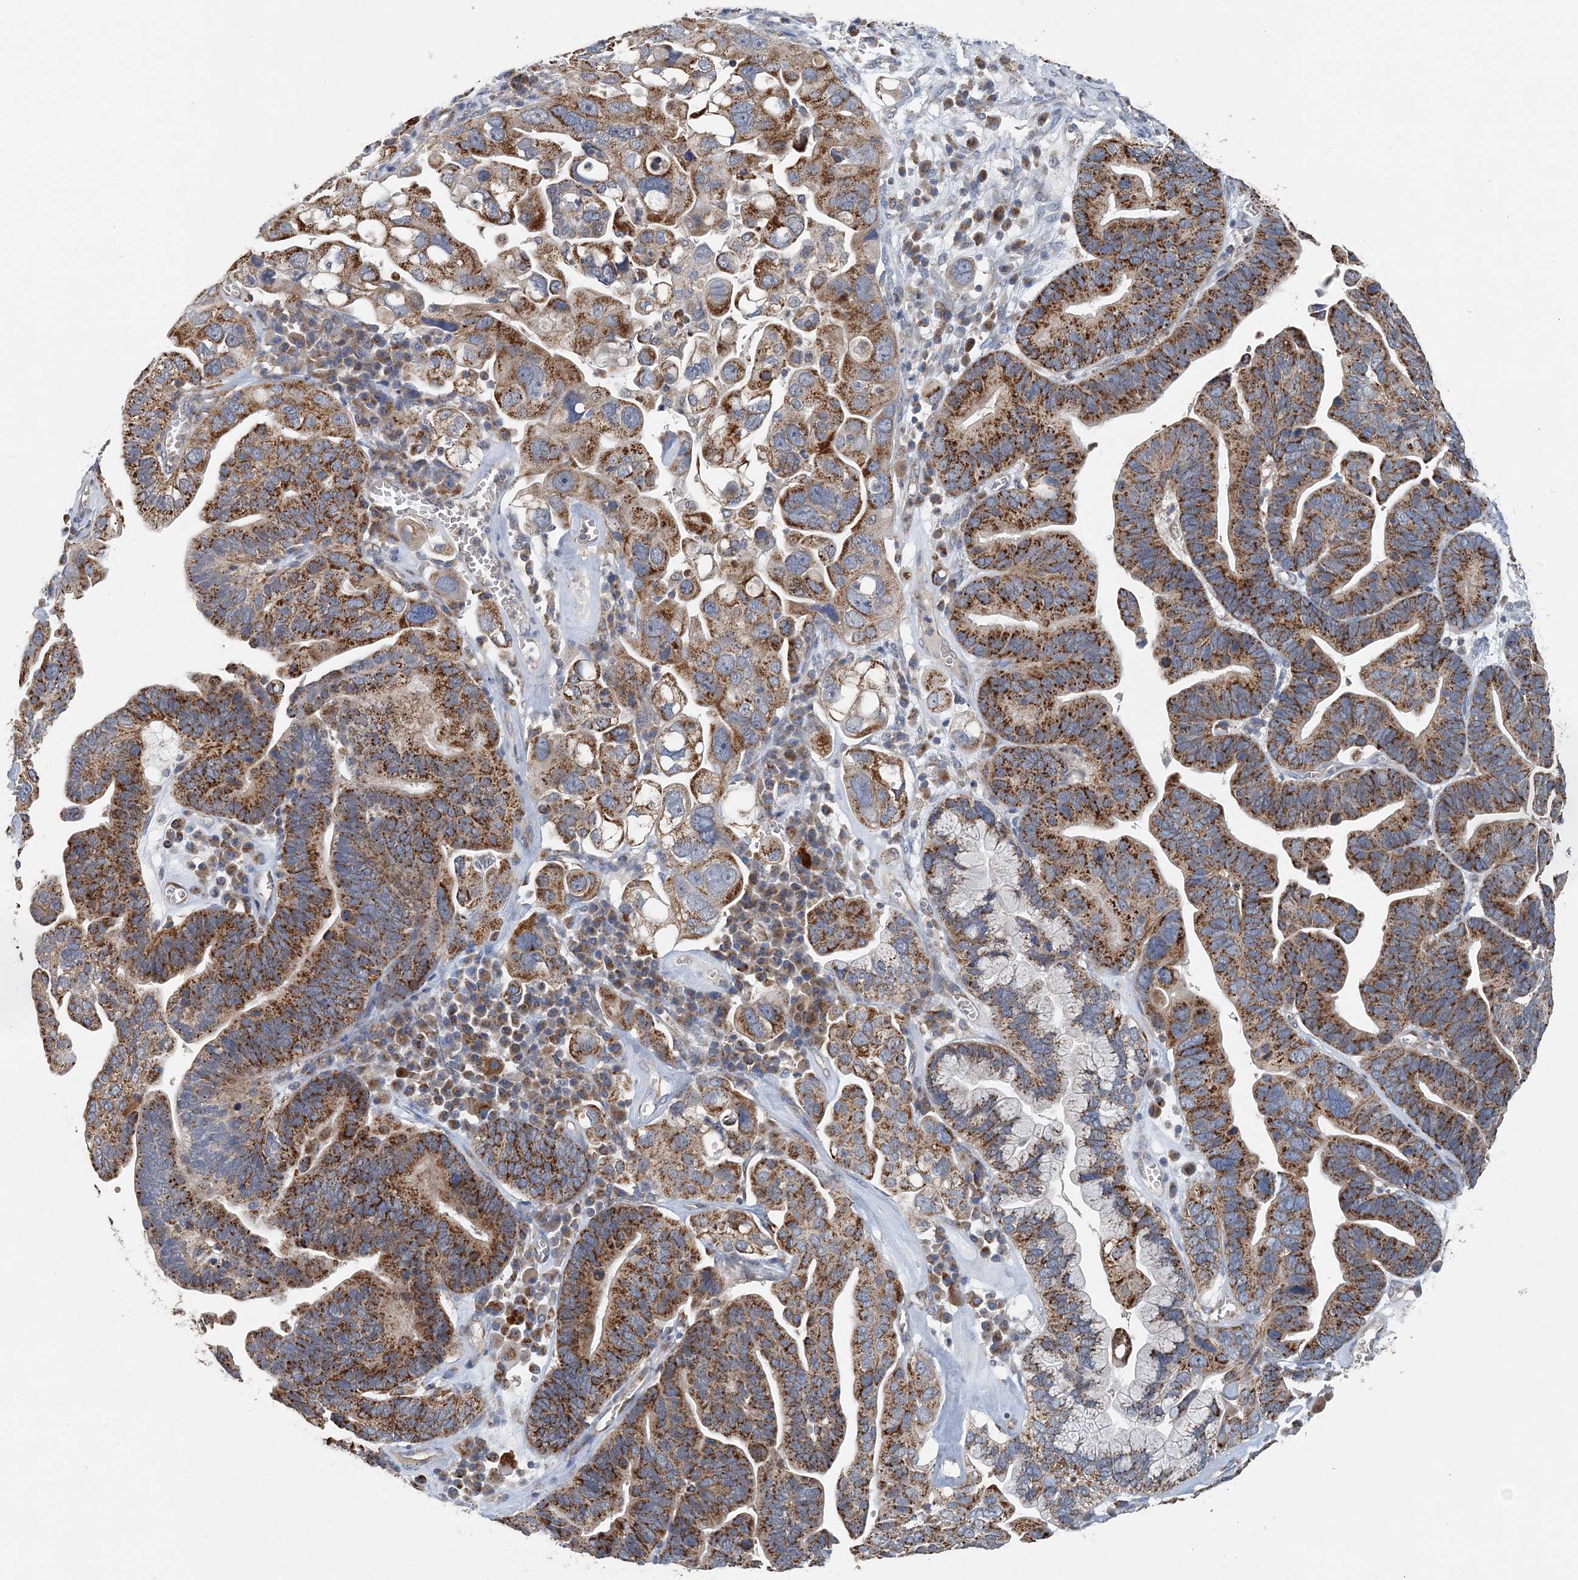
{"staining": {"intensity": "strong", "quantity": ">75%", "location": "cytoplasmic/membranous"}, "tissue": "ovarian cancer", "cell_type": "Tumor cells", "image_type": "cancer", "snomed": [{"axis": "morphology", "description": "Cystadenocarcinoma, serous, NOS"}, {"axis": "topography", "description": "Ovary"}], "caption": "There is high levels of strong cytoplasmic/membranous staining in tumor cells of ovarian serous cystadenocarcinoma, as demonstrated by immunohistochemical staining (brown color).", "gene": "SPRY2", "patient": {"sex": "female", "age": 56}}